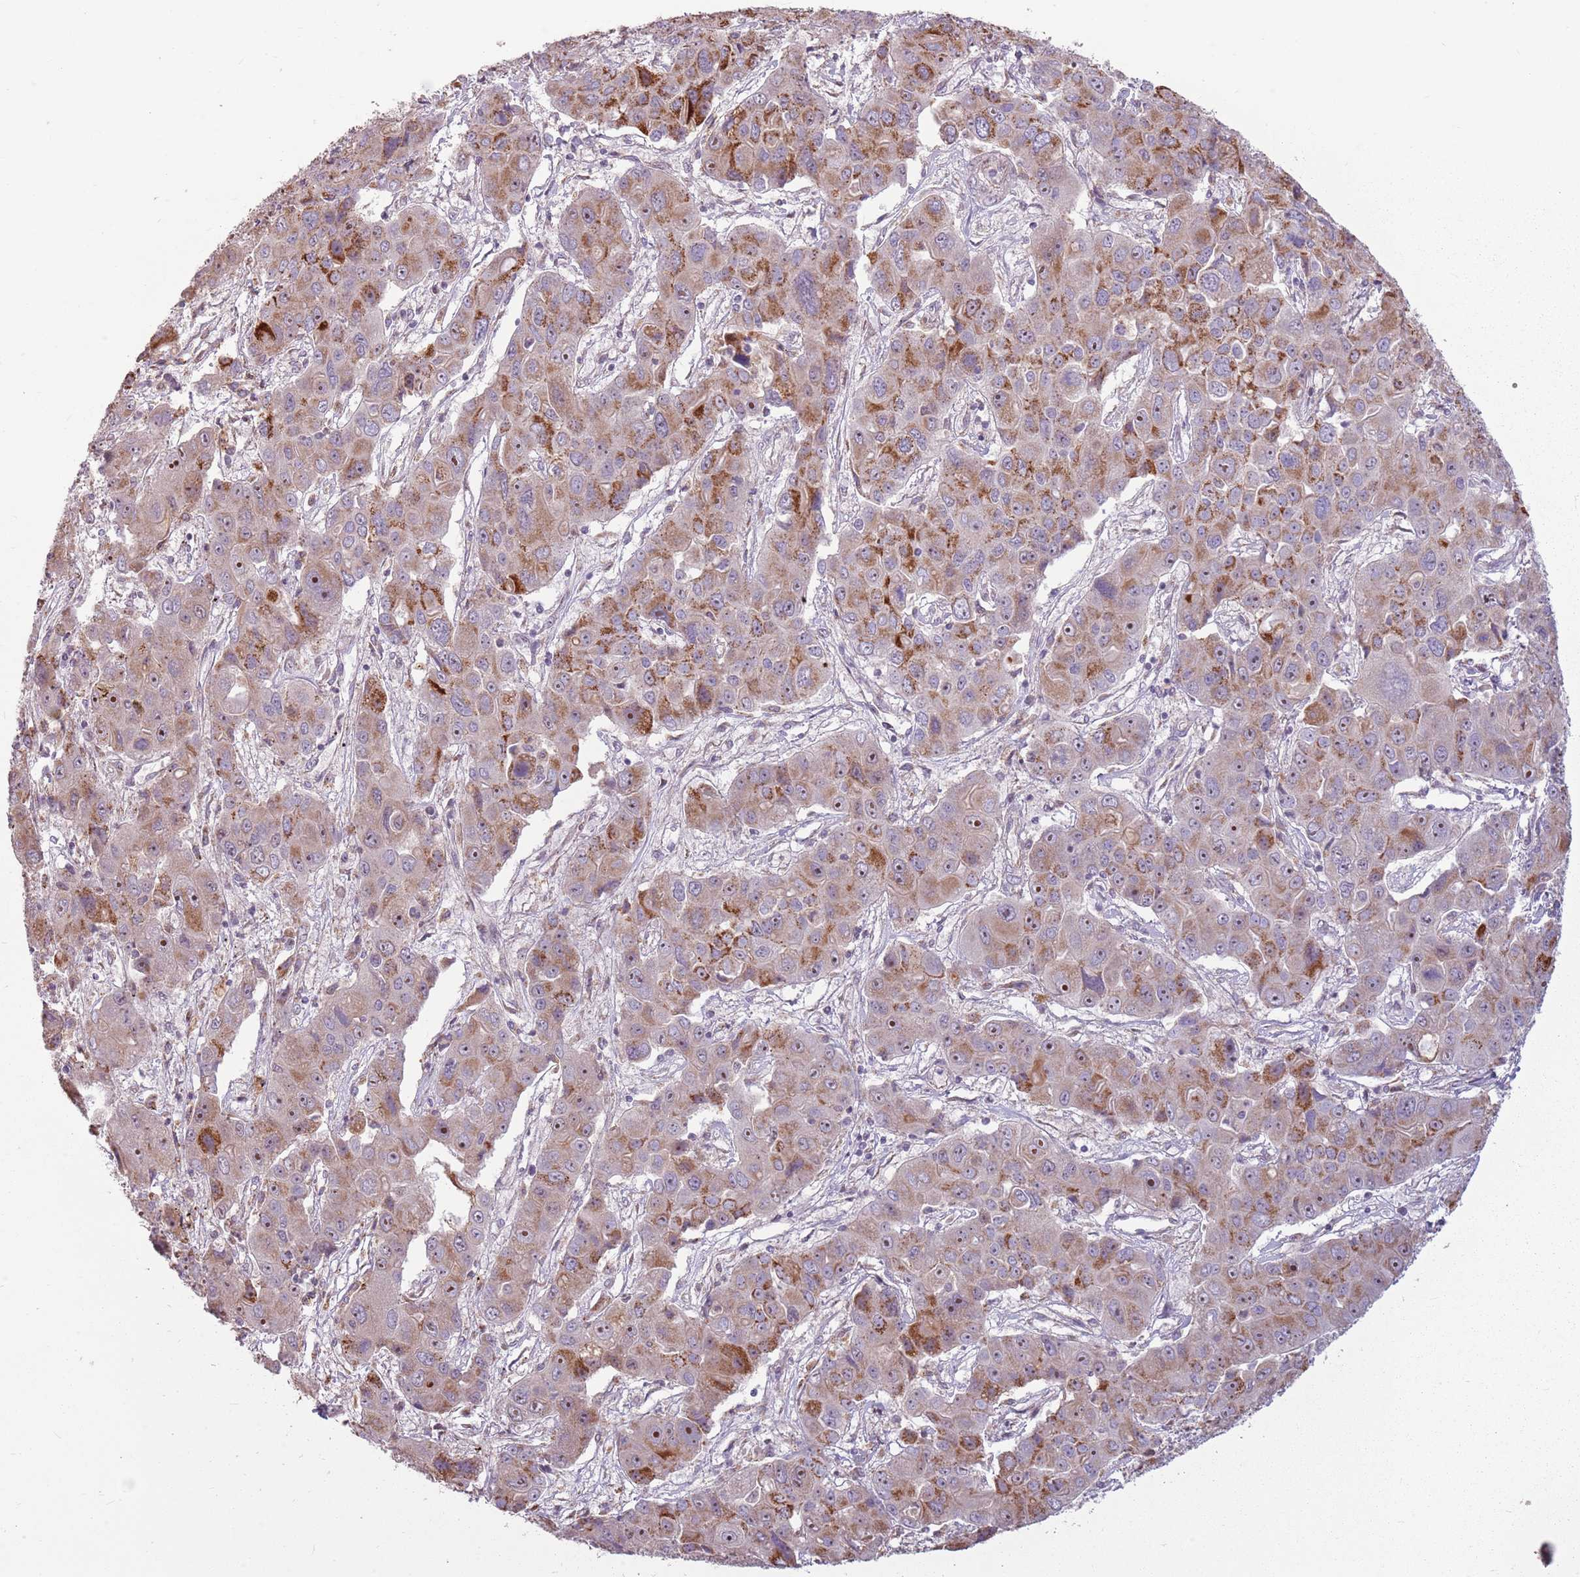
{"staining": {"intensity": "moderate", "quantity": ">75%", "location": "cytoplasmic/membranous"}, "tissue": "liver cancer", "cell_type": "Tumor cells", "image_type": "cancer", "snomed": [{"axis": "morphology", "description": "Cholangiocarcinoma"}, {"axis": "topography", "description": "Liver"}], "caption": "Cholangiocarcinoma (liver) was stained to show a protein in brown. There is medium levels of moderate cytoplasmic/membranous positivity in about >75% of tumor cells.", "gene": "ZNF530", "patient": {"sex": "male", "age": 67}}